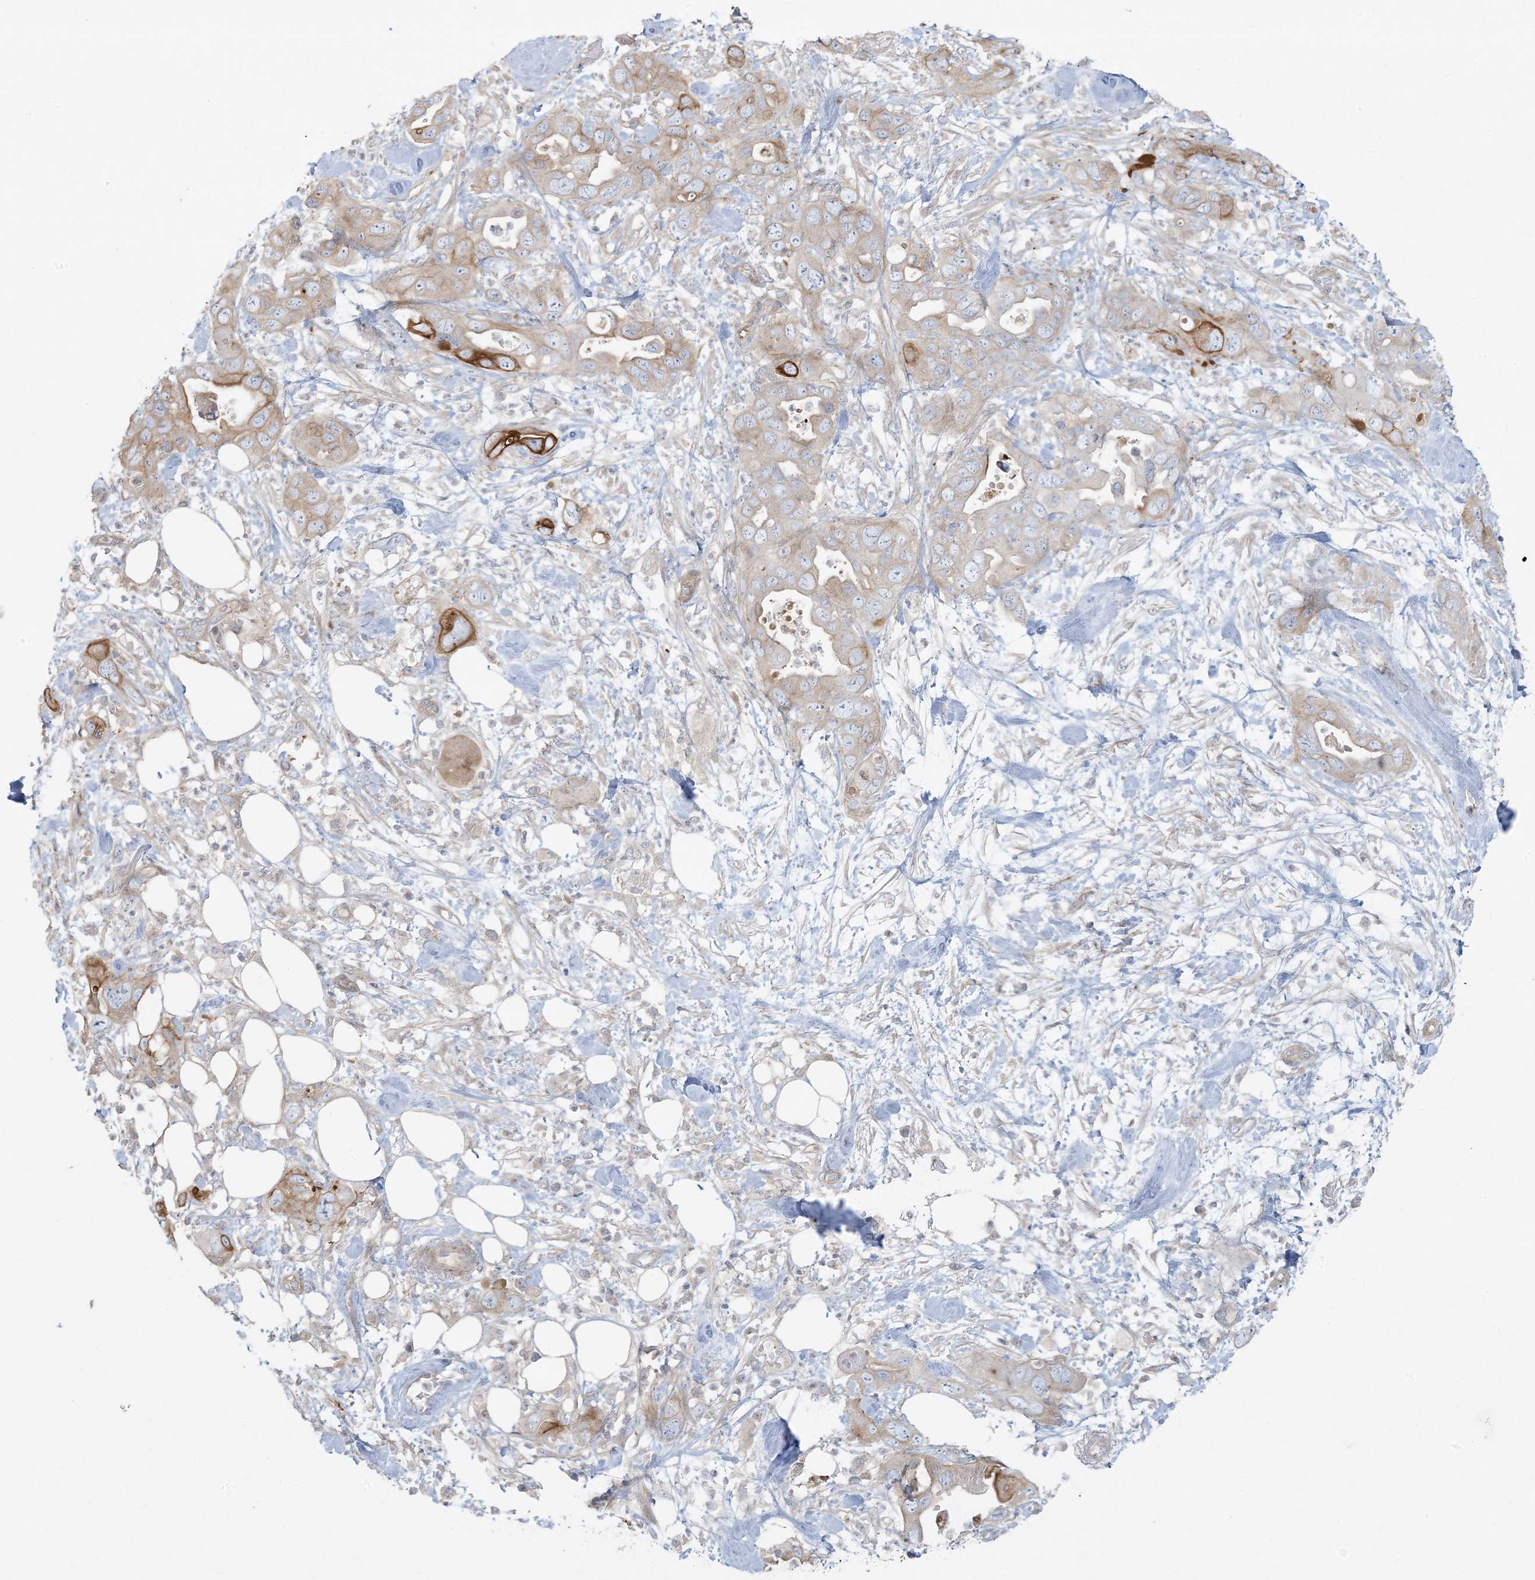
{"staining": {"intensity": "moderate", "quantity": ">75%", "location": "cytoplasmic/membranous"}, "tissue": "pancreatic cancer", "cell_type": "Tumor cells", "image_type": "cancer", "snomed": [{"axis": "morphology", "description": "Adenocarcinoma, NOS"}, {"axis": "topography", "description": "Pancreas"}], "caption": "Human pancreatic cancer stained with a brown dye displays moderate cytoplasmic/membranous positive expression in approximately >75% of tumor cells.", "gene": "PIK3R4", "patient": {"sex": "female", "age": 71}}